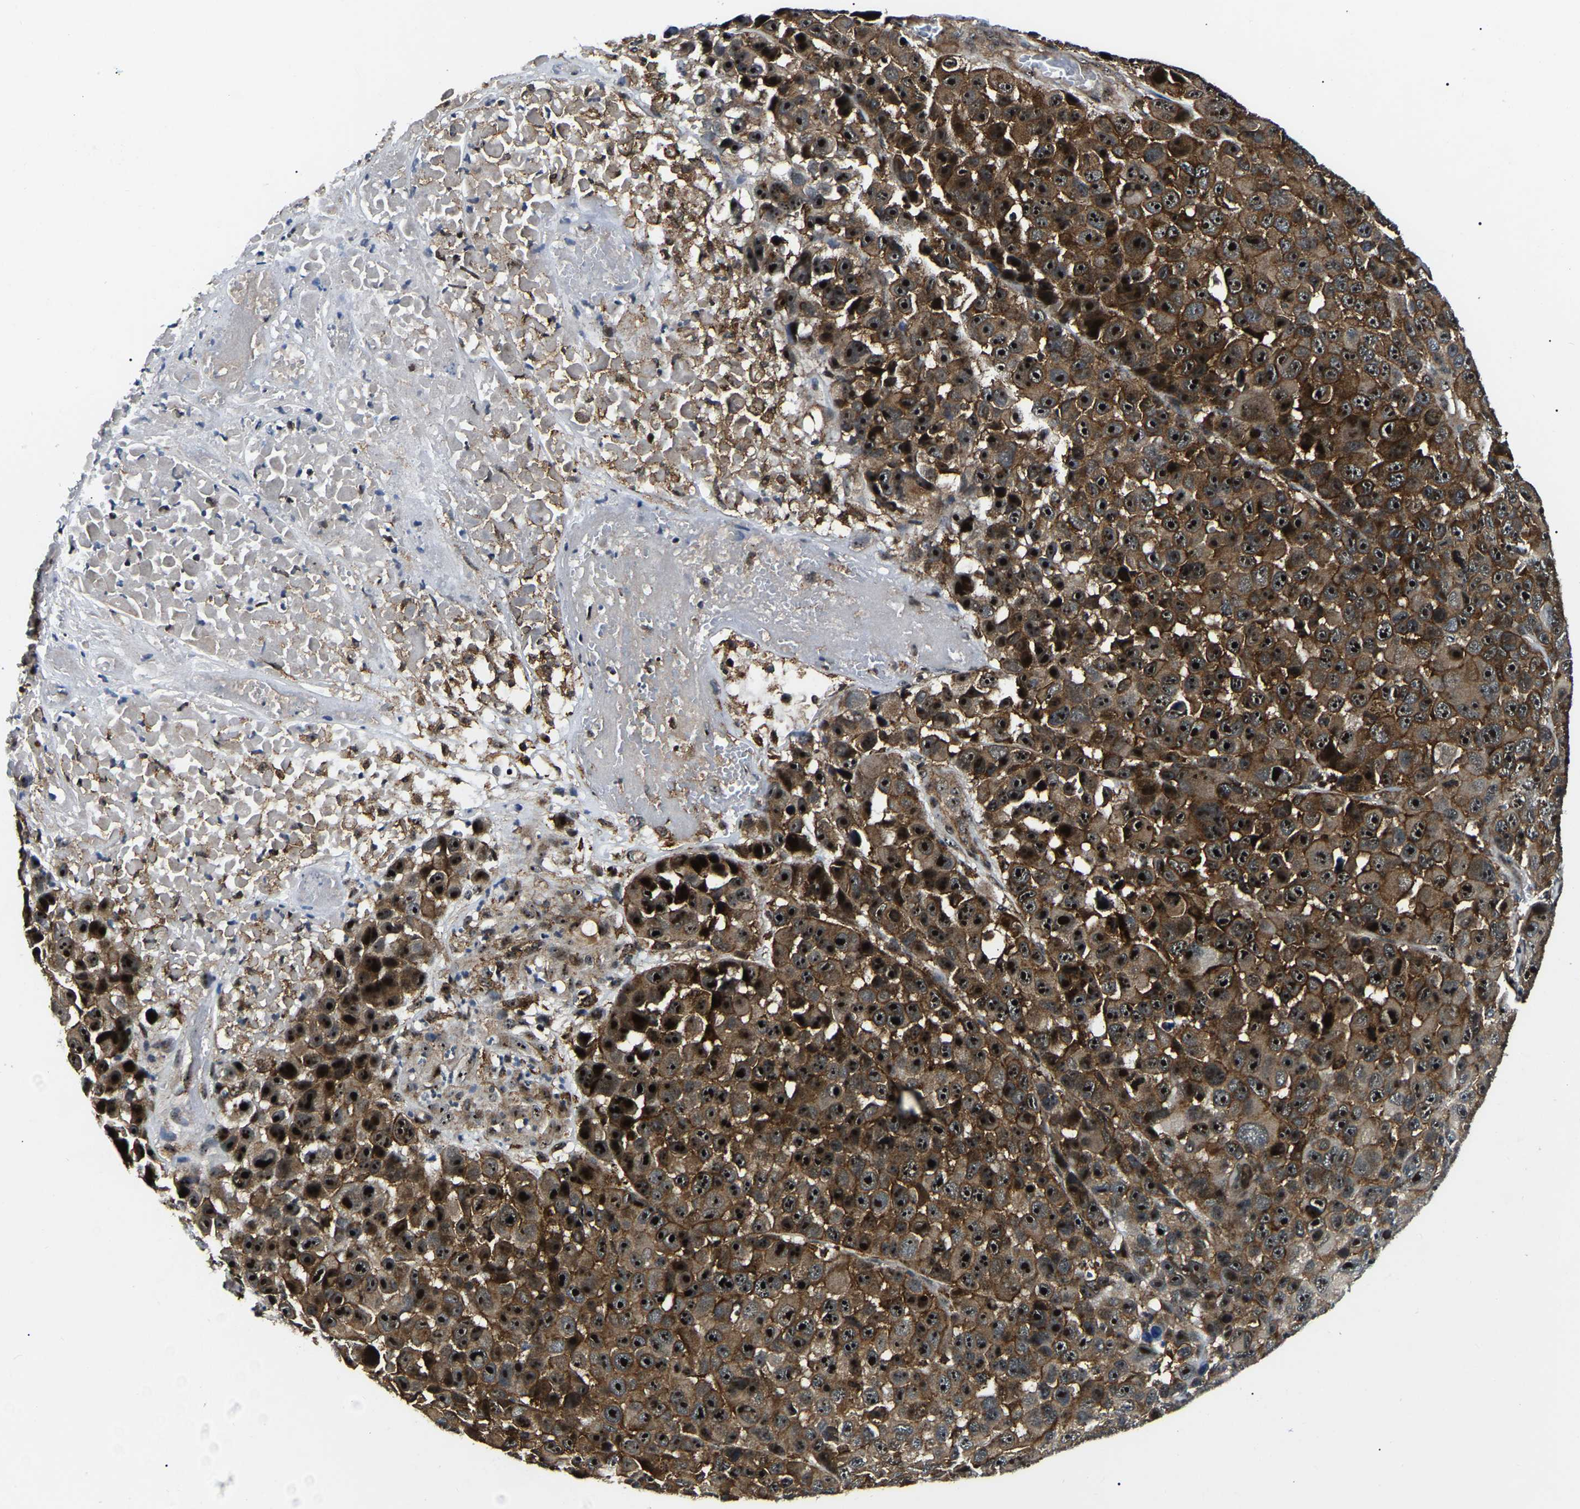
{"staining": {"intensity": "strong", "quantity": ">75%", "location": "cytoplasmic/membranous,nuclear"}, "tissue": "melanoma", "cell_type": "Tumor cells", "image_type": "cancer", "snomed": [{"axis": "morphology", "description": "Malignant melanoma, NOS"}, {"axis": "topography", "description": "Skin"}], "caption": "Melanoma stained with a brown dye exhibits strong cytoplasmic/membranous and nuclear positive staining in about >75% of tumor cells.", "gene": "RRP1B", "patient": {"sex": "male", "age": 53}}